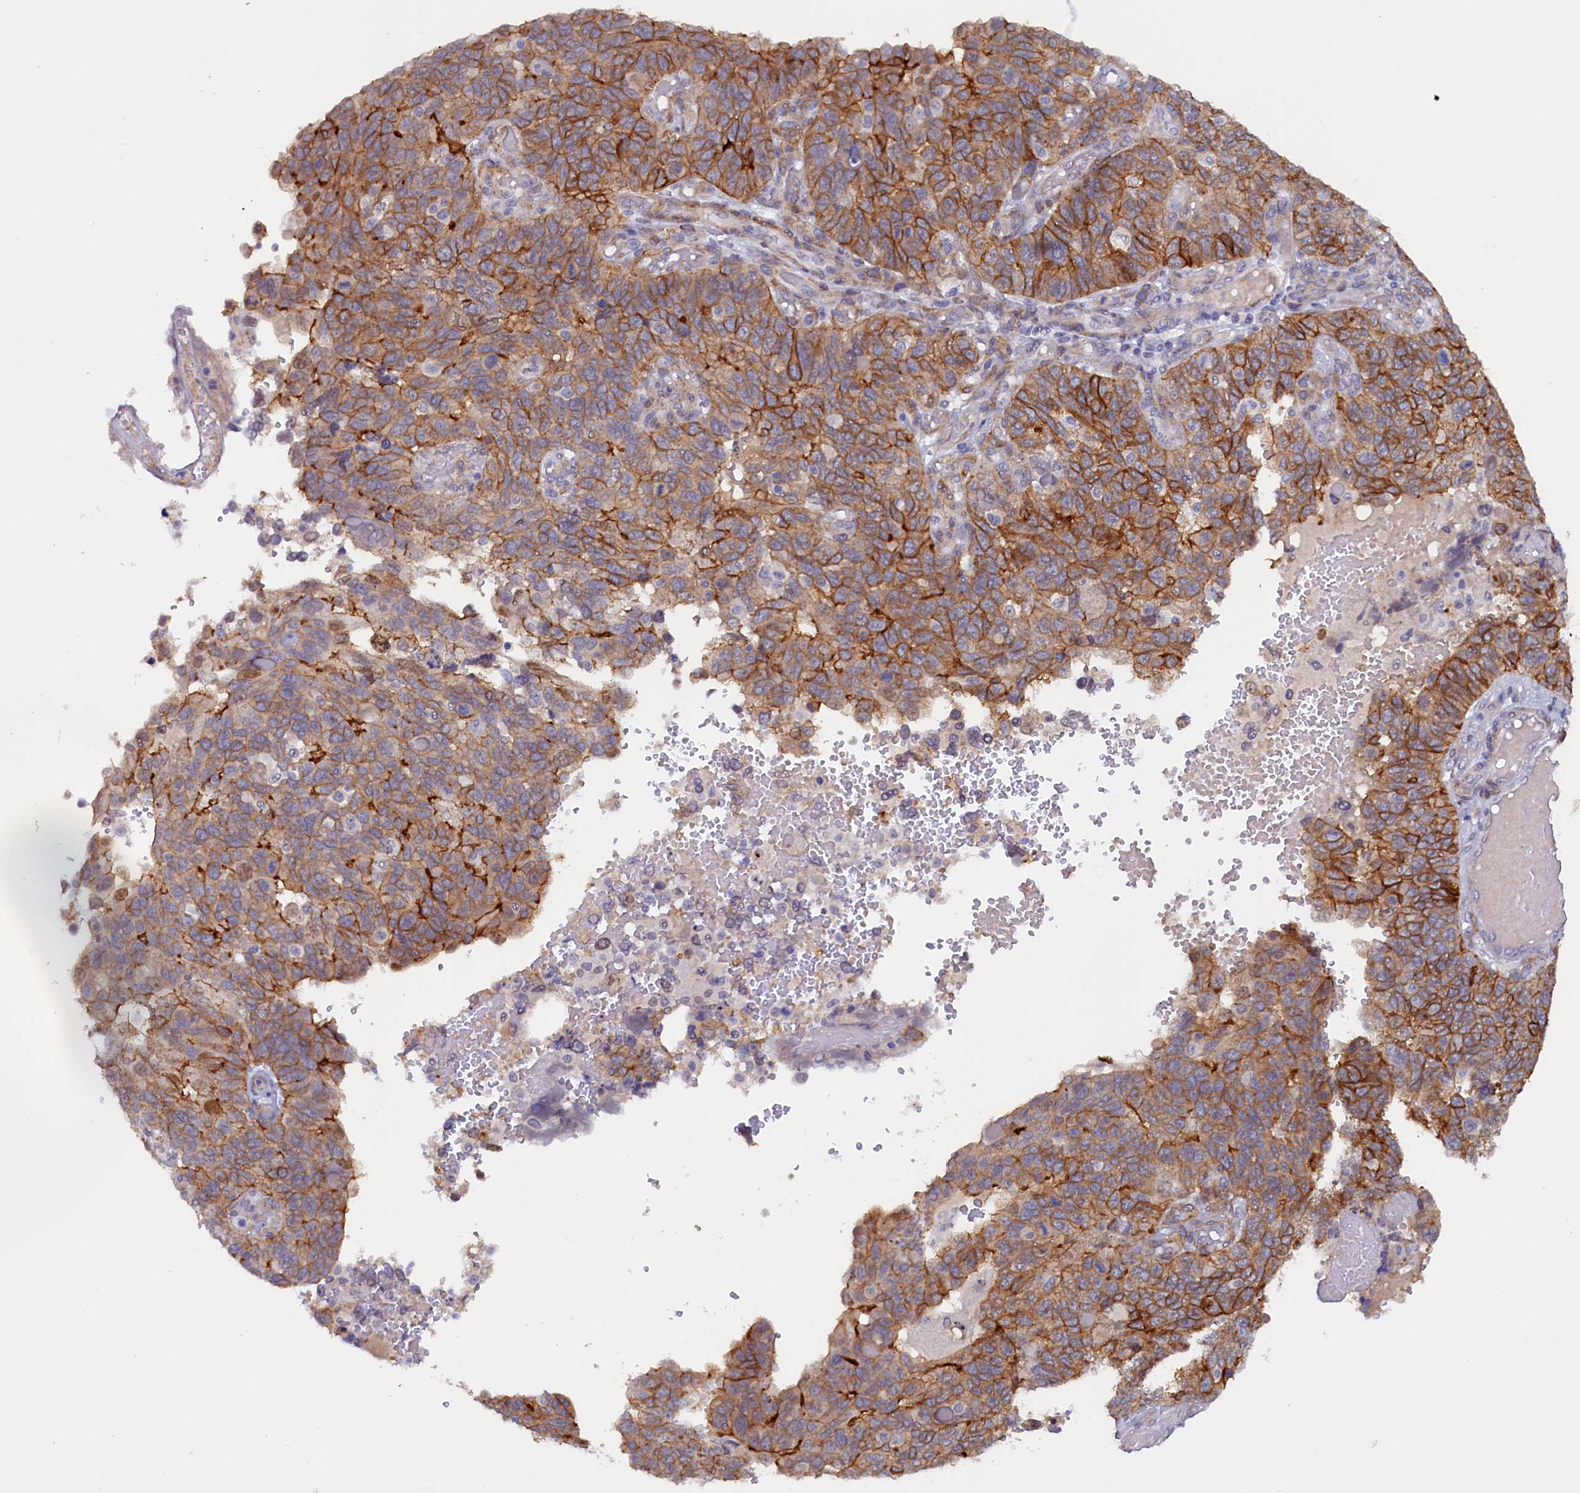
{"staining": {"intensity": "moderate", "quantity": "25%-75%", "location": "cytoplasmic/membranous"}, "tissue": "endometrial cancer", "cell_type": "Tumor cells", "image_type": "cancer", "snomed": [{"axis": "morphology", "description": "Adenocarcinoma, NOS"}, {"axis": "topography", "description": "Endometrium"}], "caption": "High-magnification brightfield microscopy of adenocarcinoma (endometrial) stained with DAB (brown) and counterstained with hematoxylin (blue). tumor cells exhibit moderate cytoplasmic/membranous expression is present in about25%-75% of cells.", "gene": "PACSIN3", "patient": {"sex": "female", "age": 66}}